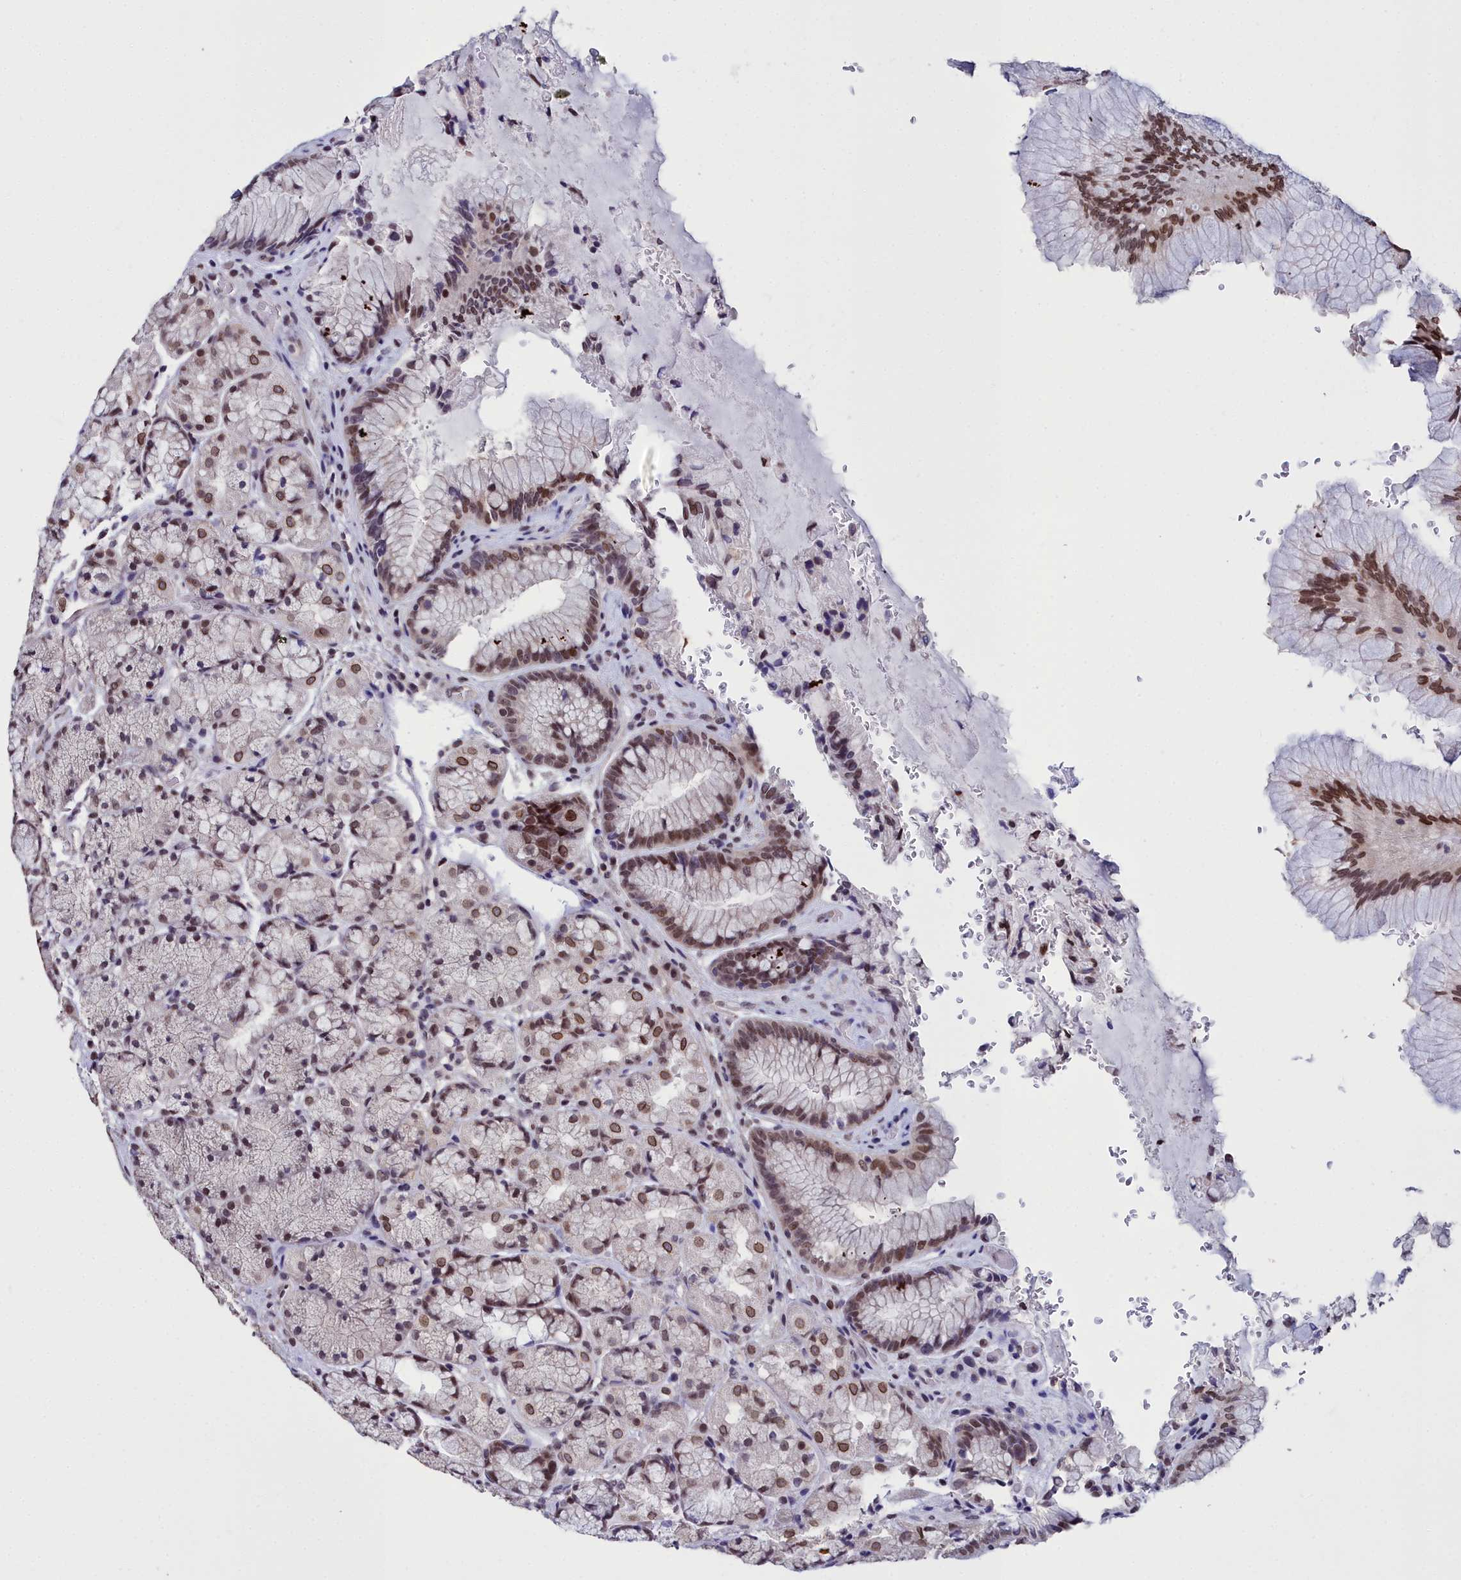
{"staining": {"intensity": "moderate", "quantity": ">75%", "location": "nuclear"}, "tissue": "stomach", "cell_type": "Glandular cells", "image_type": "normal", "snomed": [{"axis": "morphology", "description": "Normal tissue, NOS"}, {"axis": "topography", "description": "Stomach"}], "caption": "The immunohistochemical stain labels moderate nuclear expression in glandular cells of normal stomach. Using DAB (brown) and hematoxylin (blue) stains, captured at high magnification using brightfield microscopy.", "gene": "CCDC97", "patient": {"sex": "male", "age": 63}}